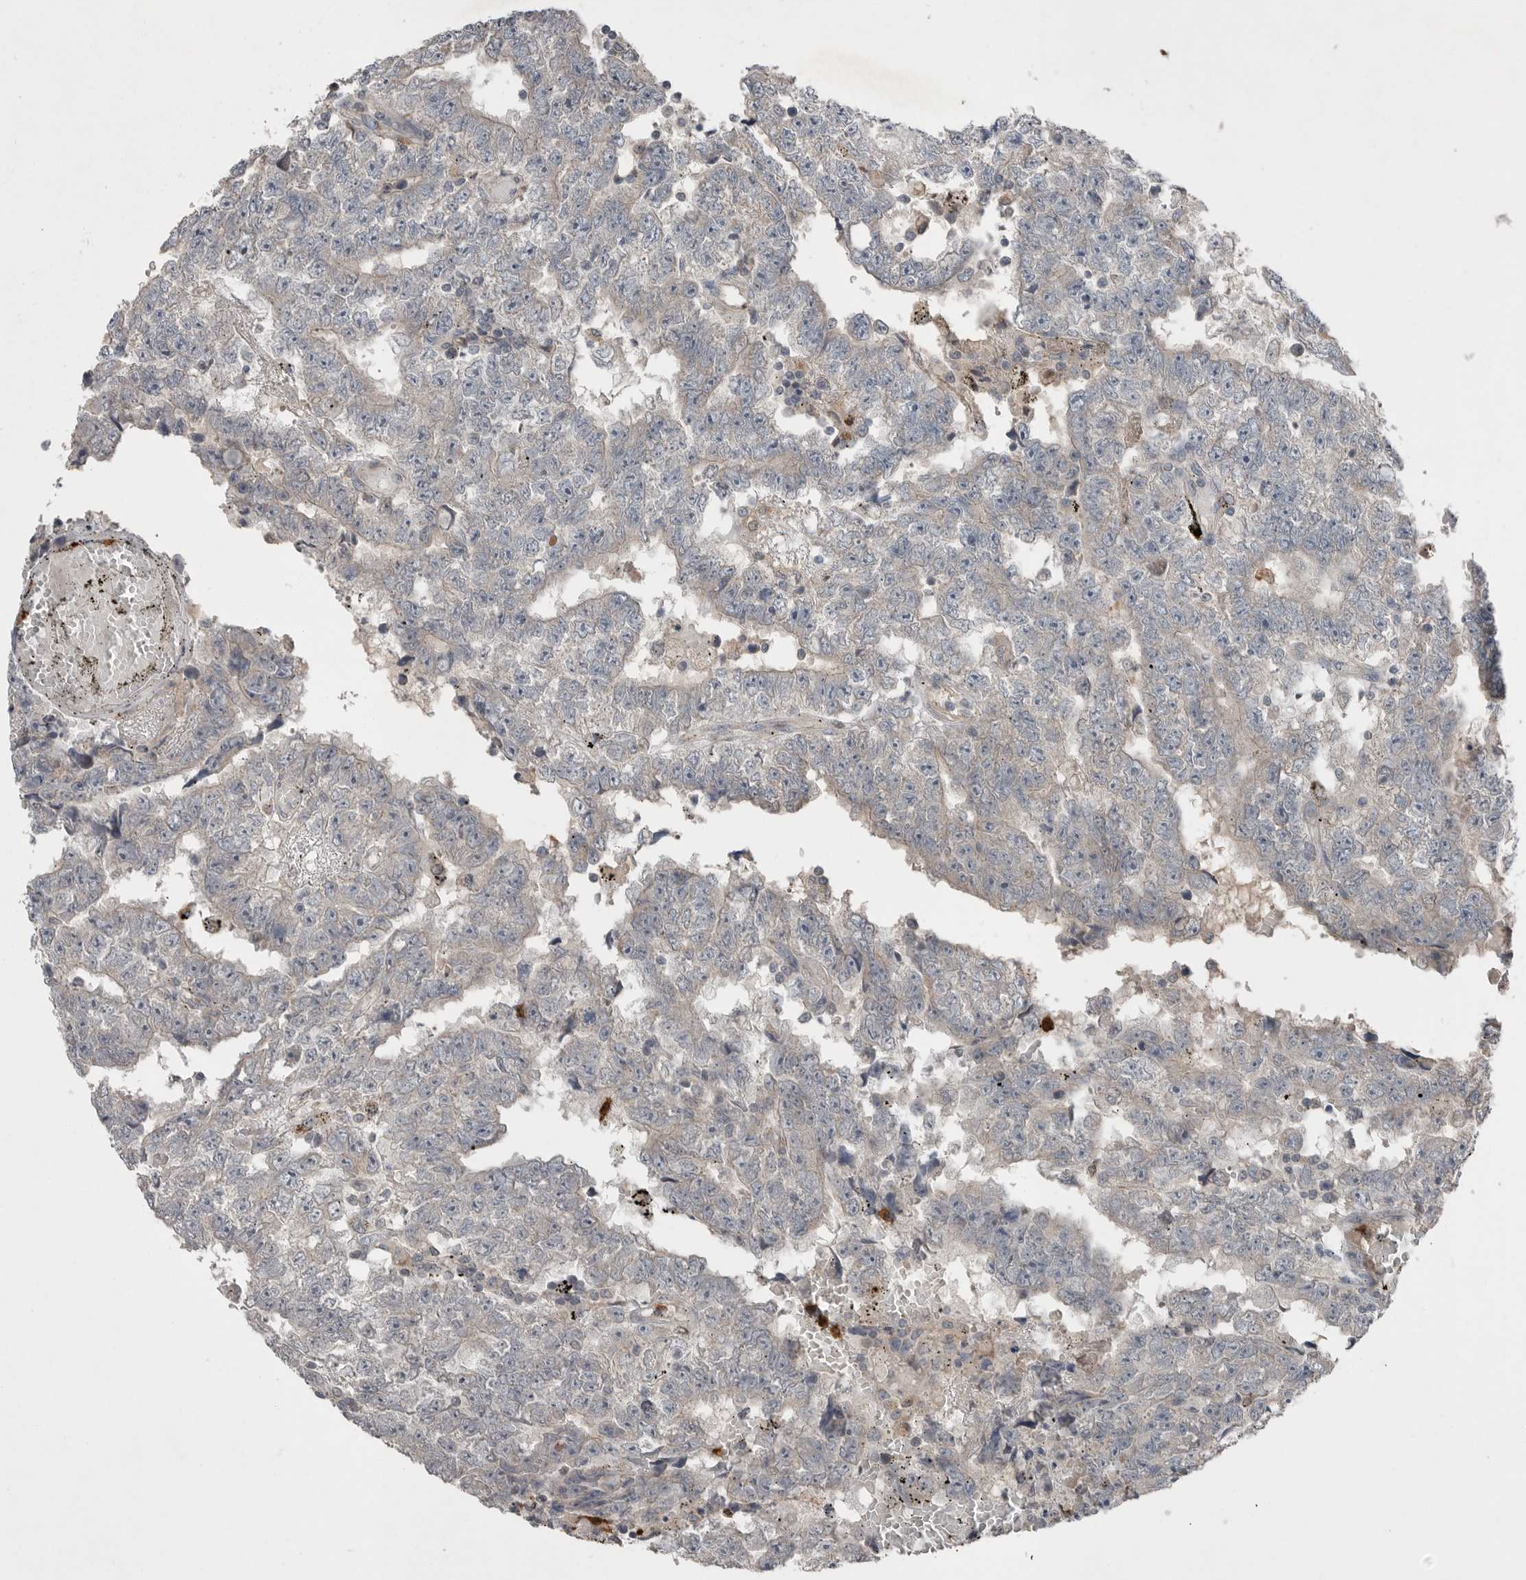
{"staining": {"intensity": "weak", "quantity": "<25%", "location": "cytoplasmic/membranous"}, "tissue": "testis cancer", "cell_type": "Tumor cells", "image_type": "cancer", "snomed": [{"axis": "morphology", "description": "Carcinoma, Embryonal, NOS"}, {"axis": "topography", "description": "Testis"}], "caption": "There is no significant staining in tumor cells of testis cancer. (DAB (3,3'-diaminobenzidine) immunohistochemistry (IHC) with hematoxylin counter stain).", "gene": "SCP2", "patient": {"sex": "male", "age": 25}}